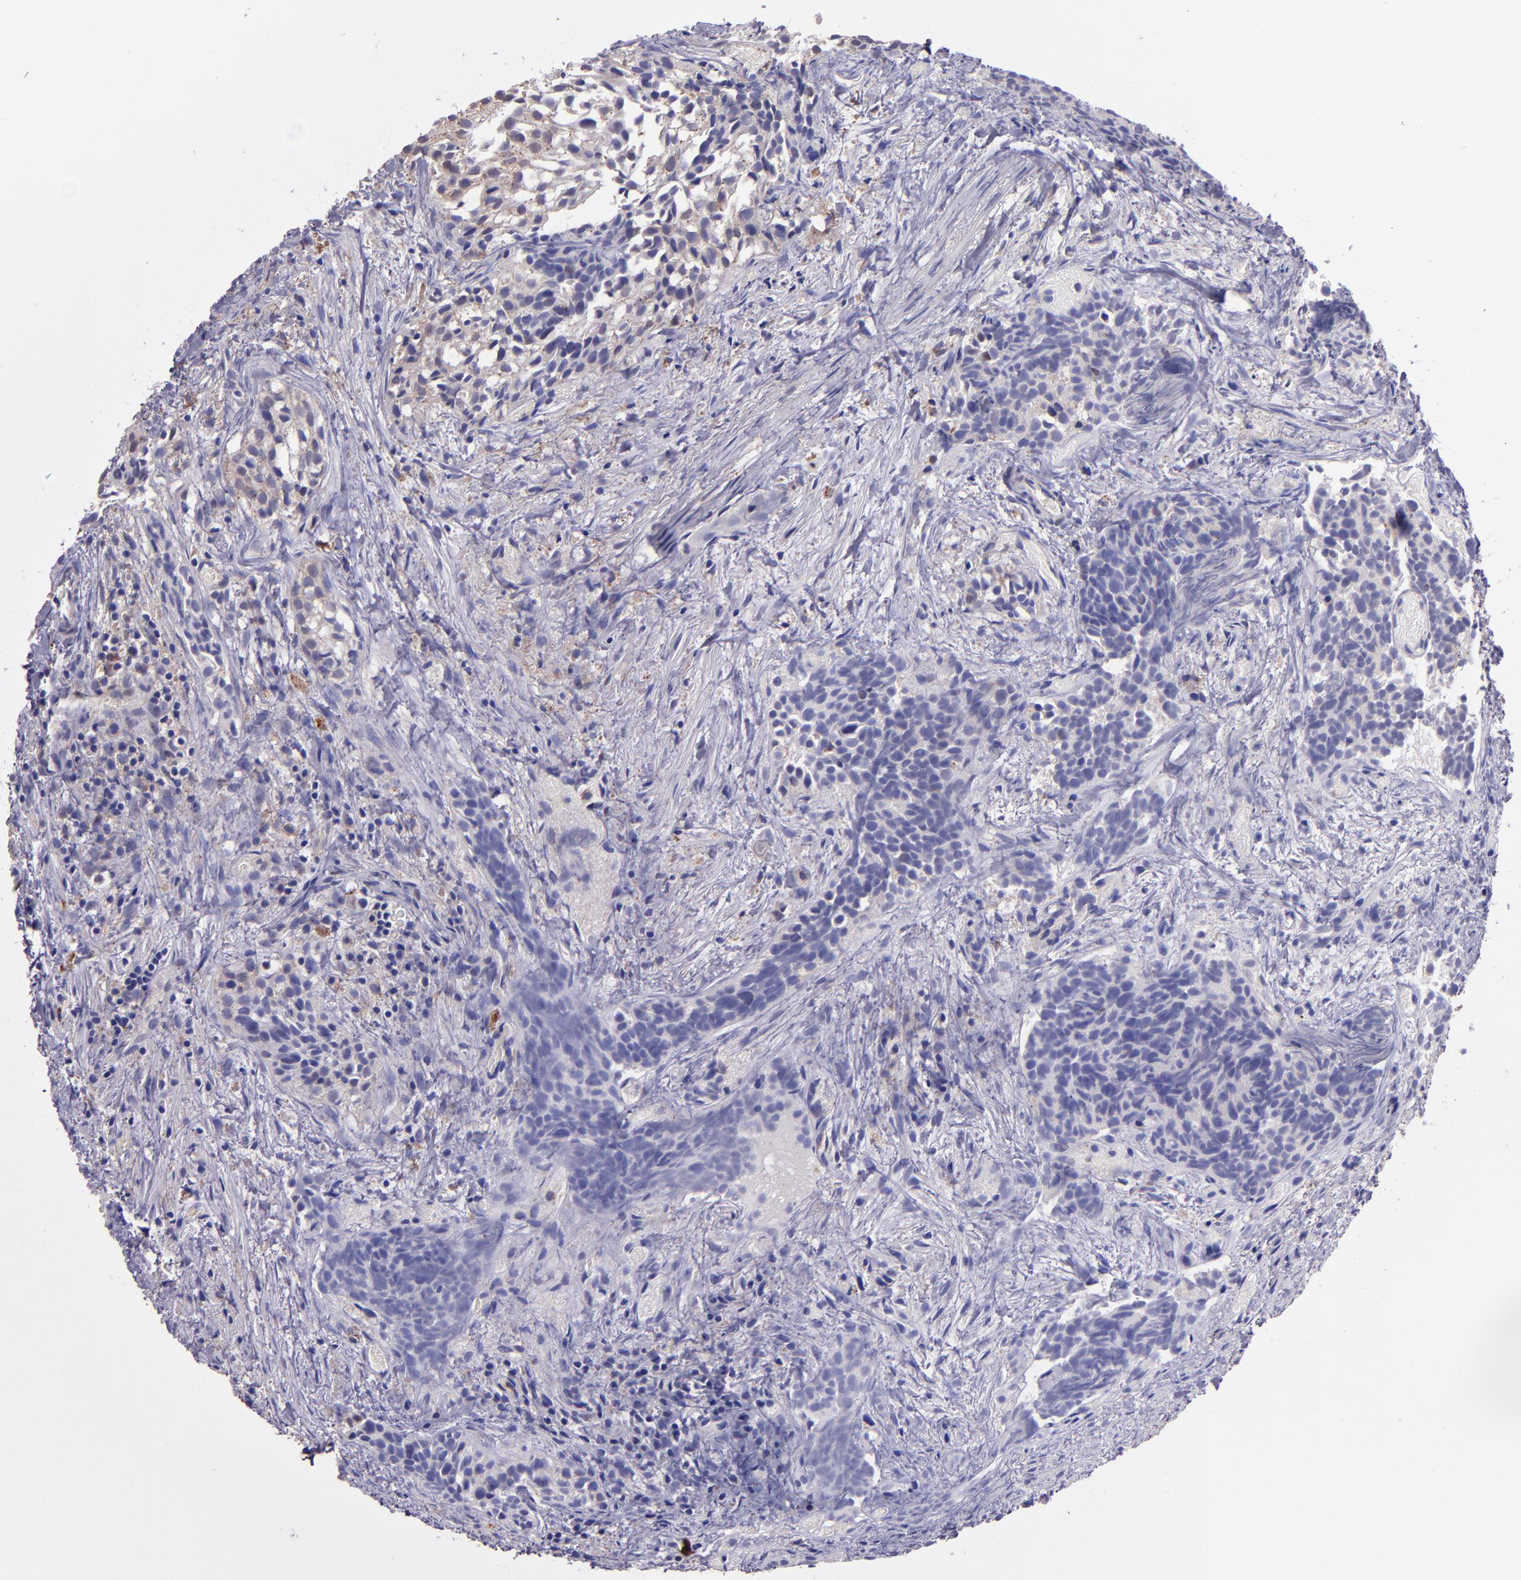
{"staining": {"intensity": "negative", "quantity": "none", "location": "none"}, "tissue": "urothelial cancer", "cell_type": "Tumor cells", "image_type": "cancer", "snomed": [{"axis": "morphology", "description": "Urothelial carcinoma, High grade"}, {"axis": "topography", "description": "Urinary bladder"}], "caption": "High power microscopy micrograph of an immunohistochemistry (IHC) photomicrograph of urothelial cancer, revealing no significant staining in tumor cells. (Immunohistochemistry, brightfield microscopy, high magnification).", "gene": "WASHC1", "patient": {"sex": "female", "age": 78}}